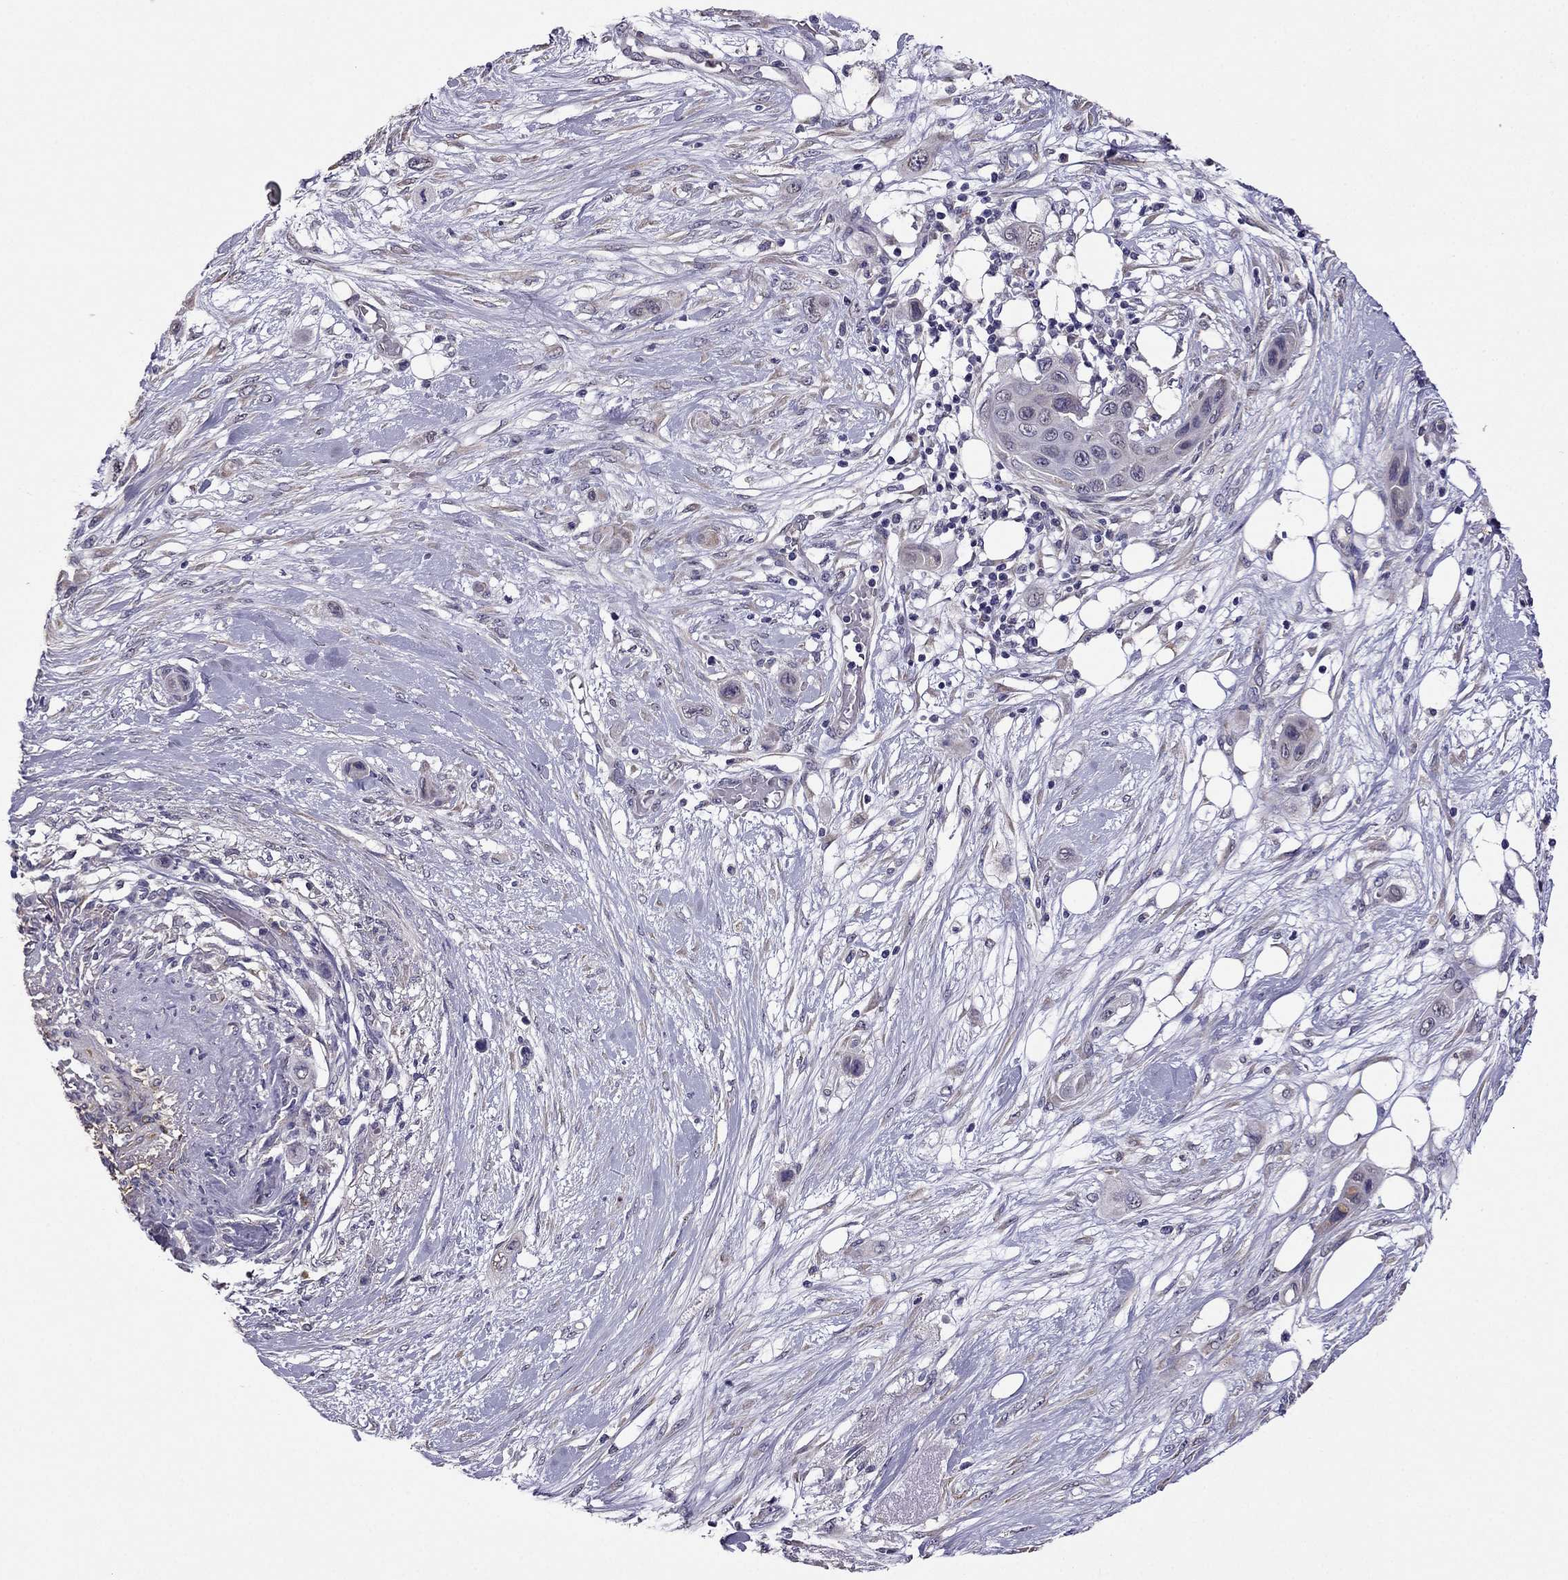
{"staining": {"intensity": "negative", "quantity": "none", "location": "none"}, "tissue": "skin cancer", "cell_type": "Tumor cells", "image_type": "cancer", "snomed": [{"axis": "morphology", "description": "Squamous cell carcinoma, NOS"}, {"axis": "topography", "description": "Skin"}], "caption": "Immunohistochemistry image of neoplastic tissue: human skin cancer (squamous cell carcinoma) stained with DAB (3,3'-diaminobenzidine) shows no significant protein positivity in tumor cells.", "gene": "CDH9", "patient": {"sex": "male", "age": 79}}